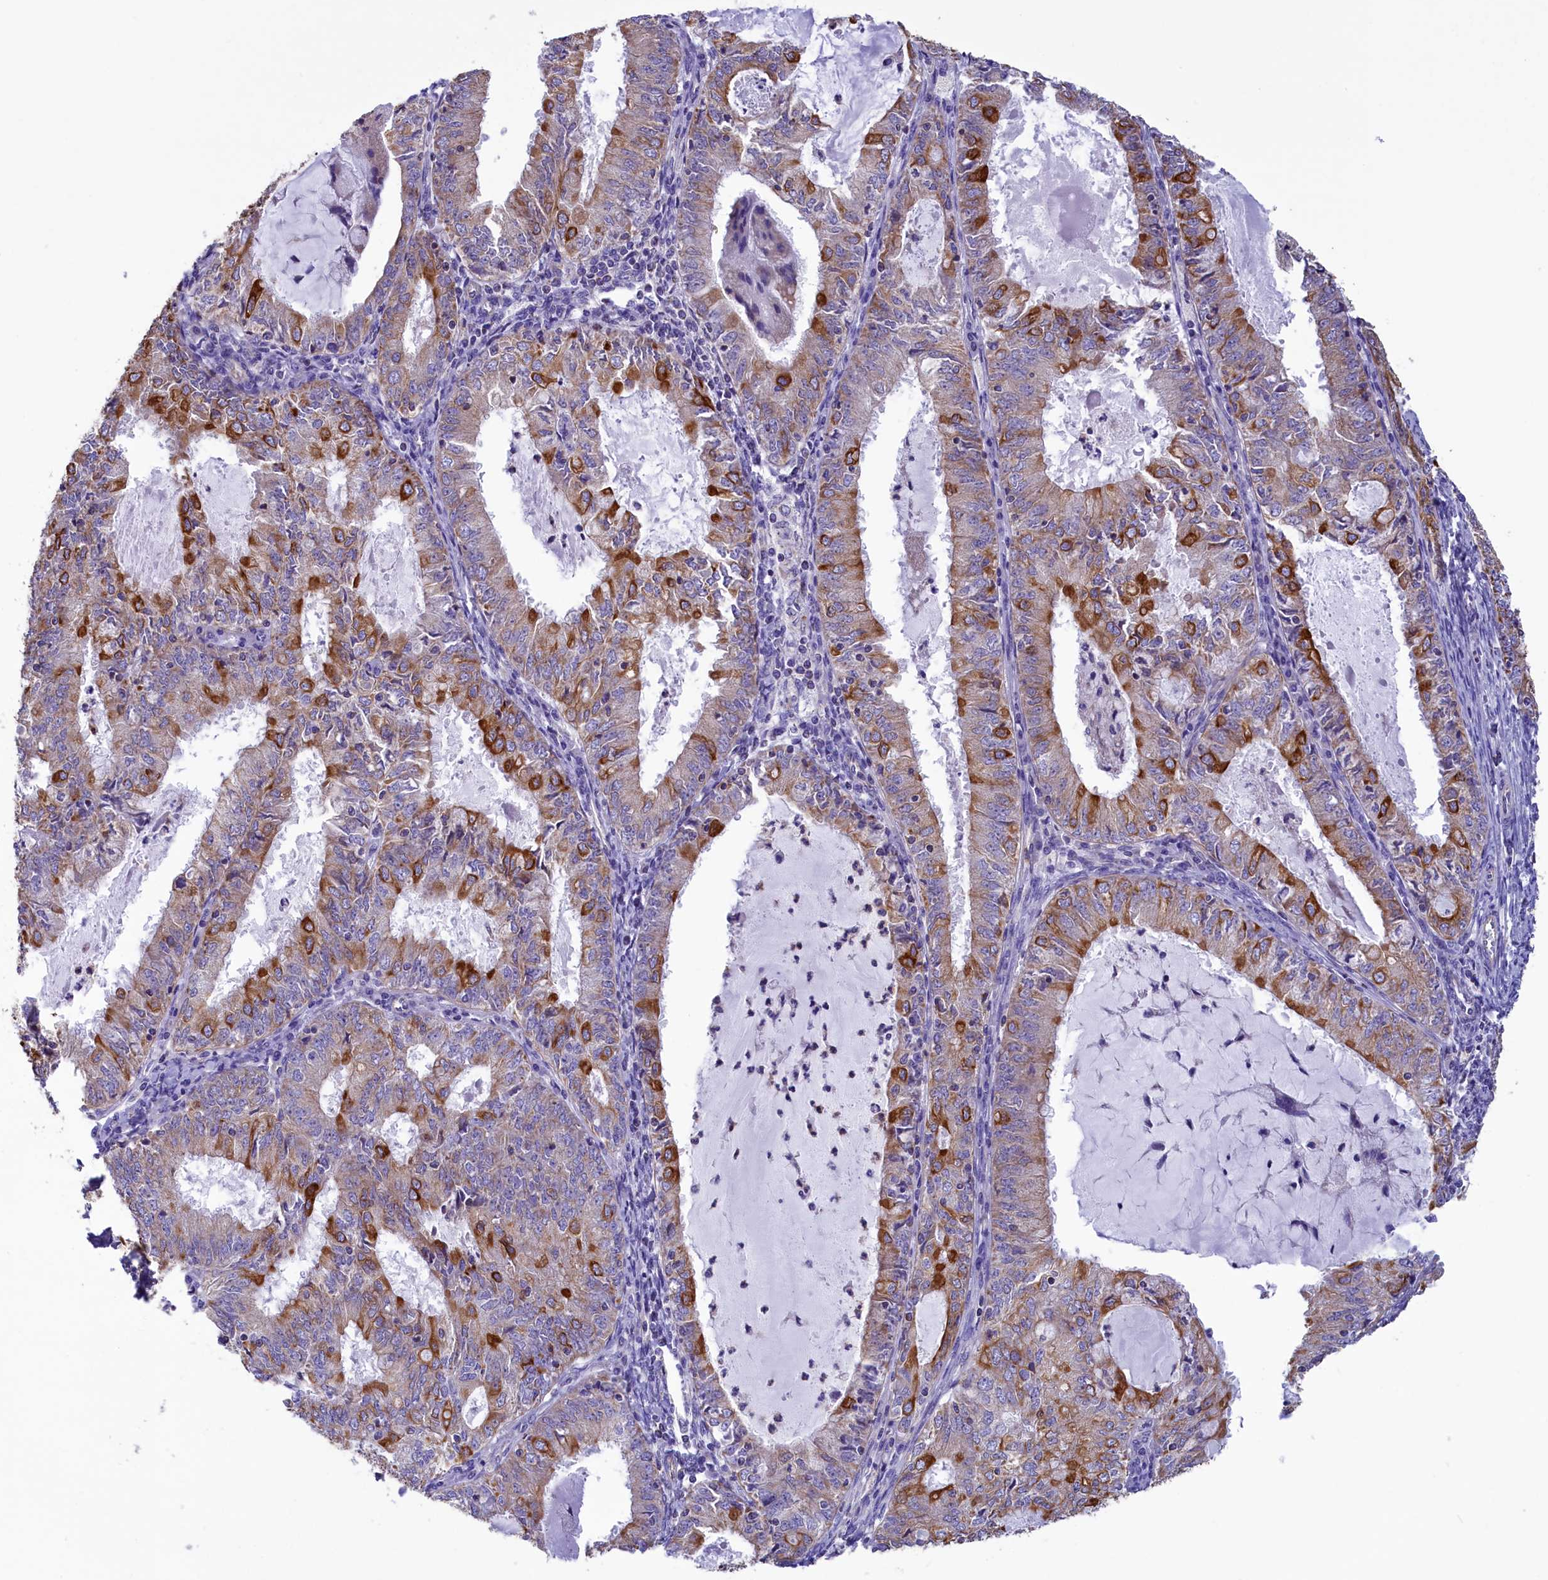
{"staining": {"intensity": "strong", "quantity": "<25%", "location": "cytoplasmic/membranous"}, "tissue": "endometrial cancer", "cell_type": "Tumor cells", "image_type": "cancer", "snomed": [{"axis": "morphology", "description": "Adenocarcinoma, NOS"}, {"axis": "topography", "description": "Endometrium"}], "caption": "Strong cytoplasmic/membranous positivity is present in about <25% of tumor cells in endometrial cancer (adenocarcinoma).", "gene": "GATB", "patient": {"sex": "female", "age": 57}}